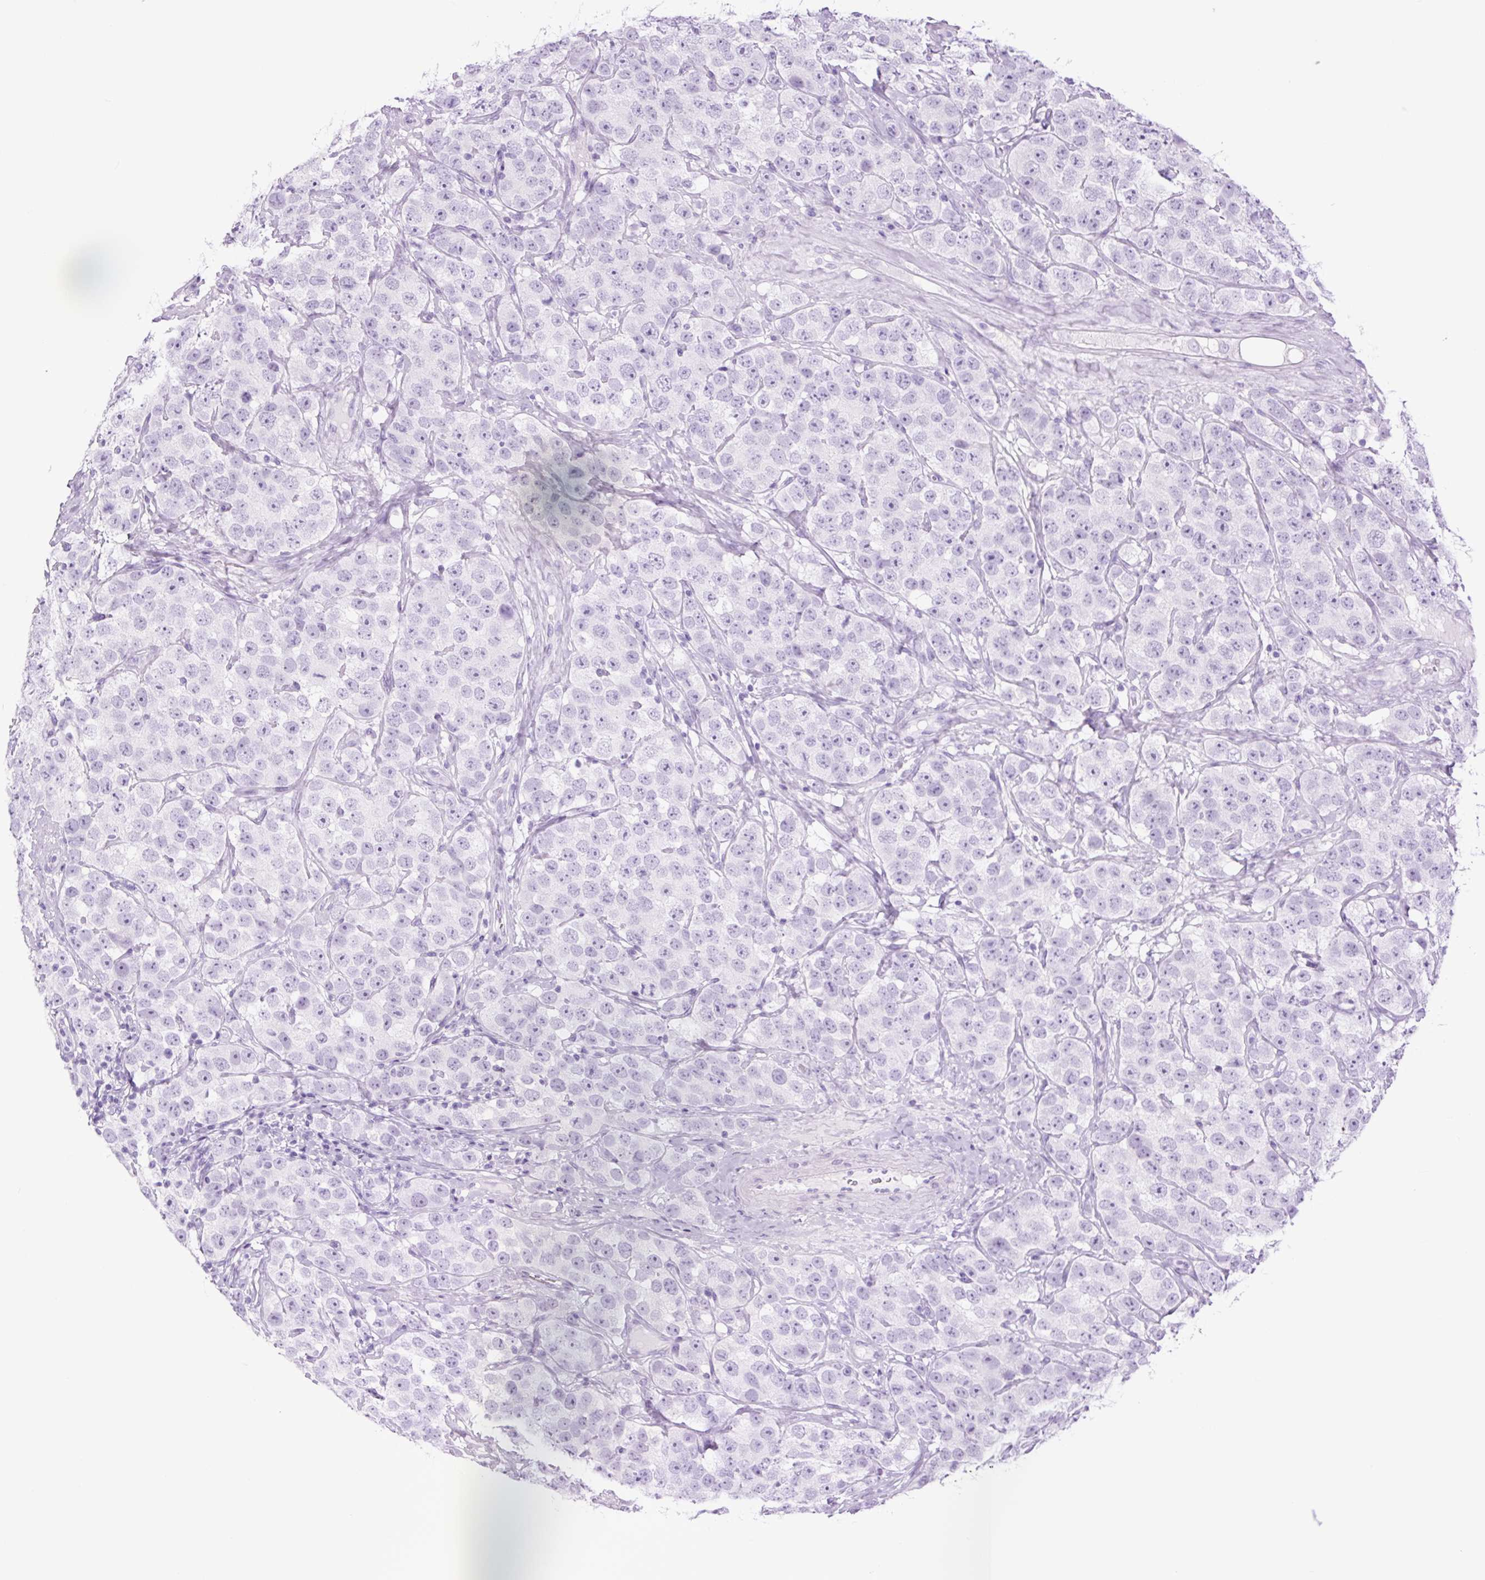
{"staining": {"intensity": "negative", "quantity": "none", "location": "none"}, "tissue": "testis cancer", "cell_type": "Tumor cells", "image_type": "cancer", "snomed": [{"axis": "morphology", "description": "Seminoma, NOS"}, {"axis": "topography", "description": "Testis"}], "caption": "This image is of testis cancer stained with immunohistochemistry to label a protein in brown with the nuclei are counter-stained blue. There is no staining in tumor cells.", "gene": "TFF2", "patient": {"sex": "male", "age": 28}}